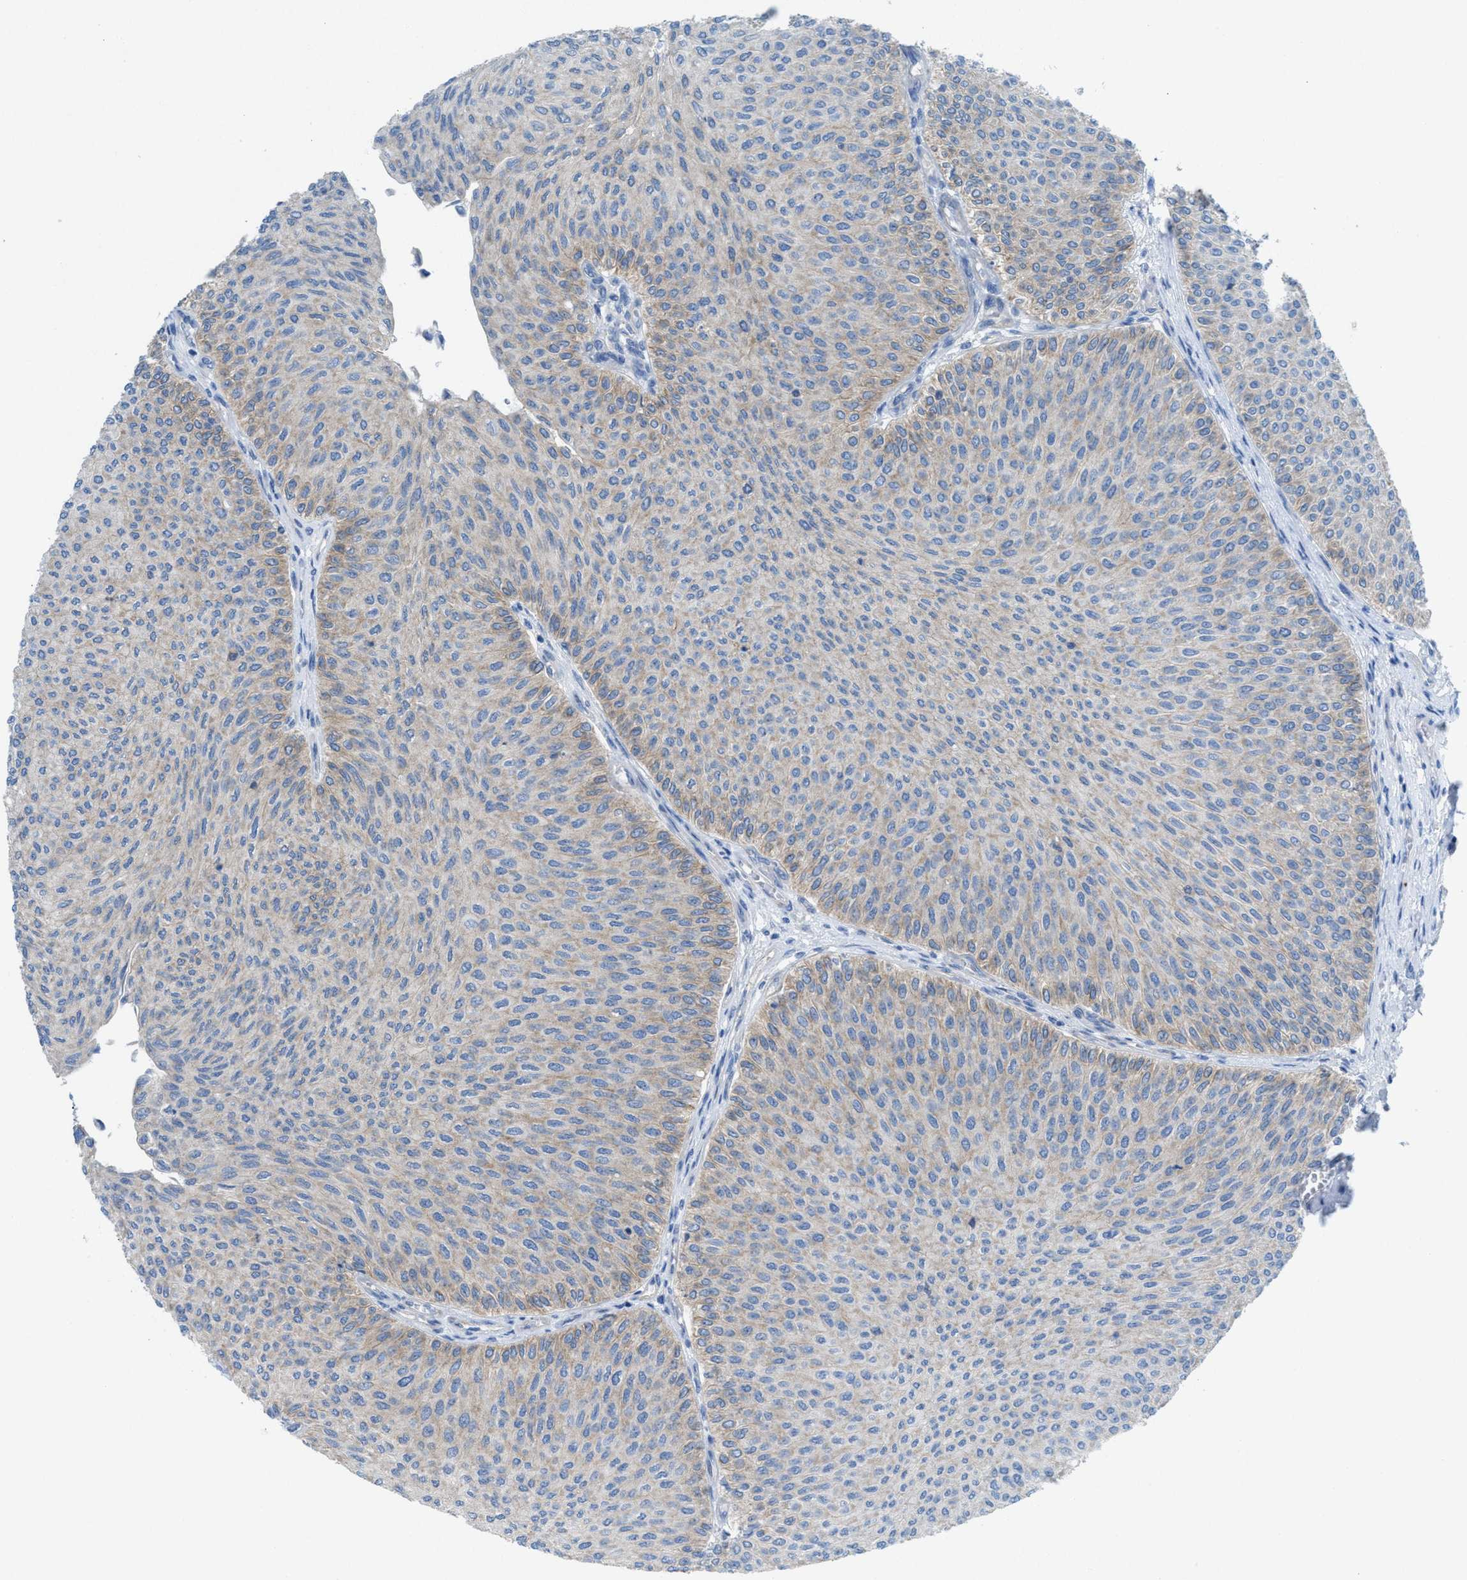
{"staining": {"intensity": "weak", "quantity": ">75%", "location": "cytoplasmic/membranous"}, "tissue": "urothelial cancer", "cell_type": "Tumor cells", "image_type": "cancer", "snomed": [{"axis": "morphology", "description": "Urothelial carcinoma, Low grade"}, {"axis": "topography", "description": "Urinary bladder"}], "caption": "An immunohistochemistry (IHC) histopathology image of neoplastic tissue is shown. Protein staining in brown shows weak cytoplasmic/membranous positivity in urothelial cancer within tumor cells.", "gene": "CMTM1", "patient": {"sex": "male", "age": 78}}